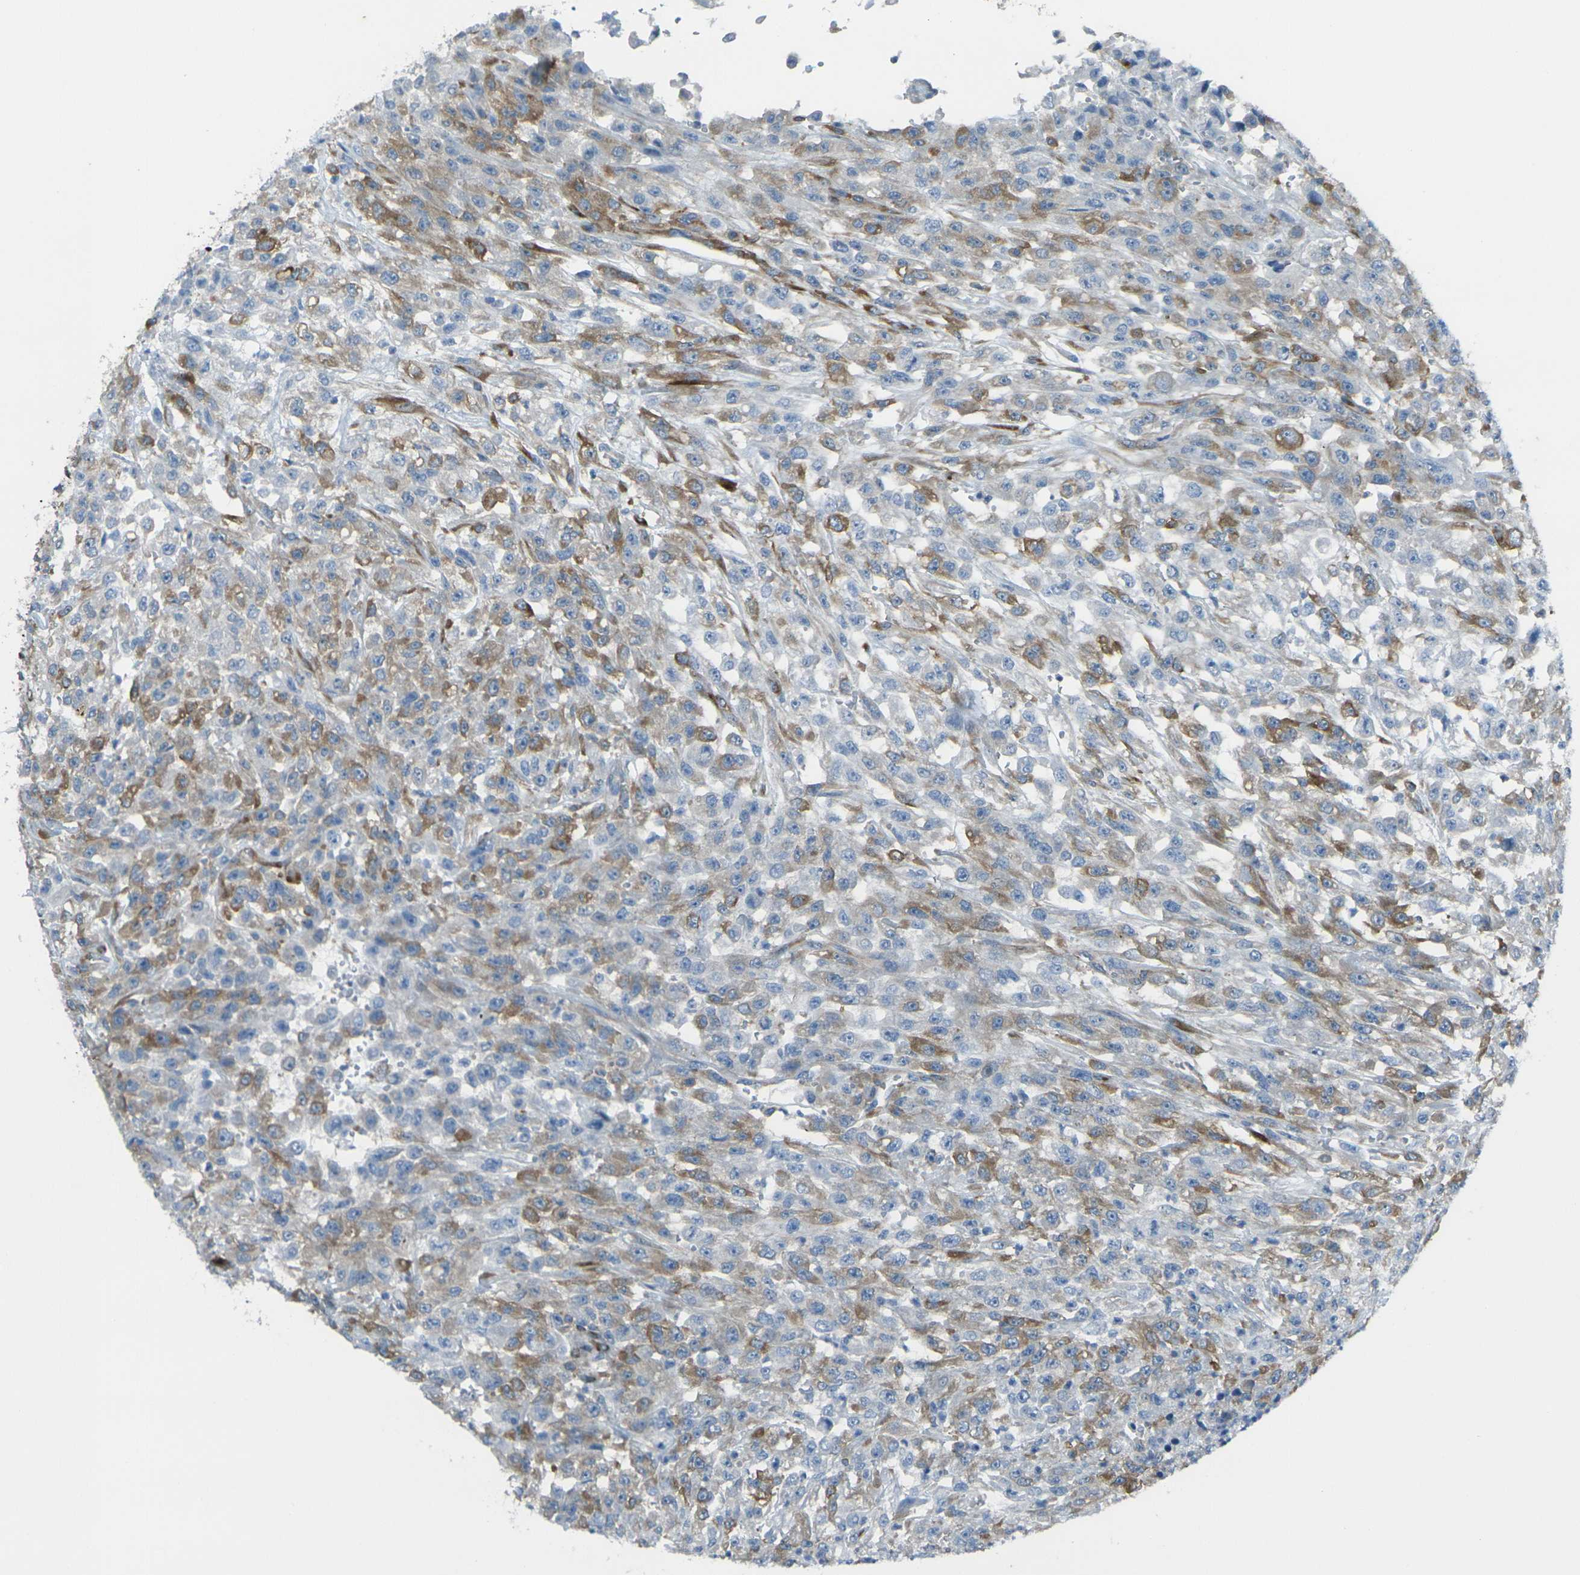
{"staining": {"intensity": "moderate", "quantity": "25%-75%", "location": "cytoplasmic/membranous"}, "tissue": "urothelial cancer", "cell_type": "Tumor cells", "image_type": "cancer", "snomed": [{"axis": "morphology", "description": "Urothelial carcinoma, High grade"}, {"axis": "topography", "description": "Urinary bladder"}], "caption": "The immunohistochemical stain shows moderate cytoplasmic/membranous staining in tumor cells of high-grade urothelial carcinoma tissue.", "gene": "CELSR2", "patient": {"sex": "male", "age": 46}}